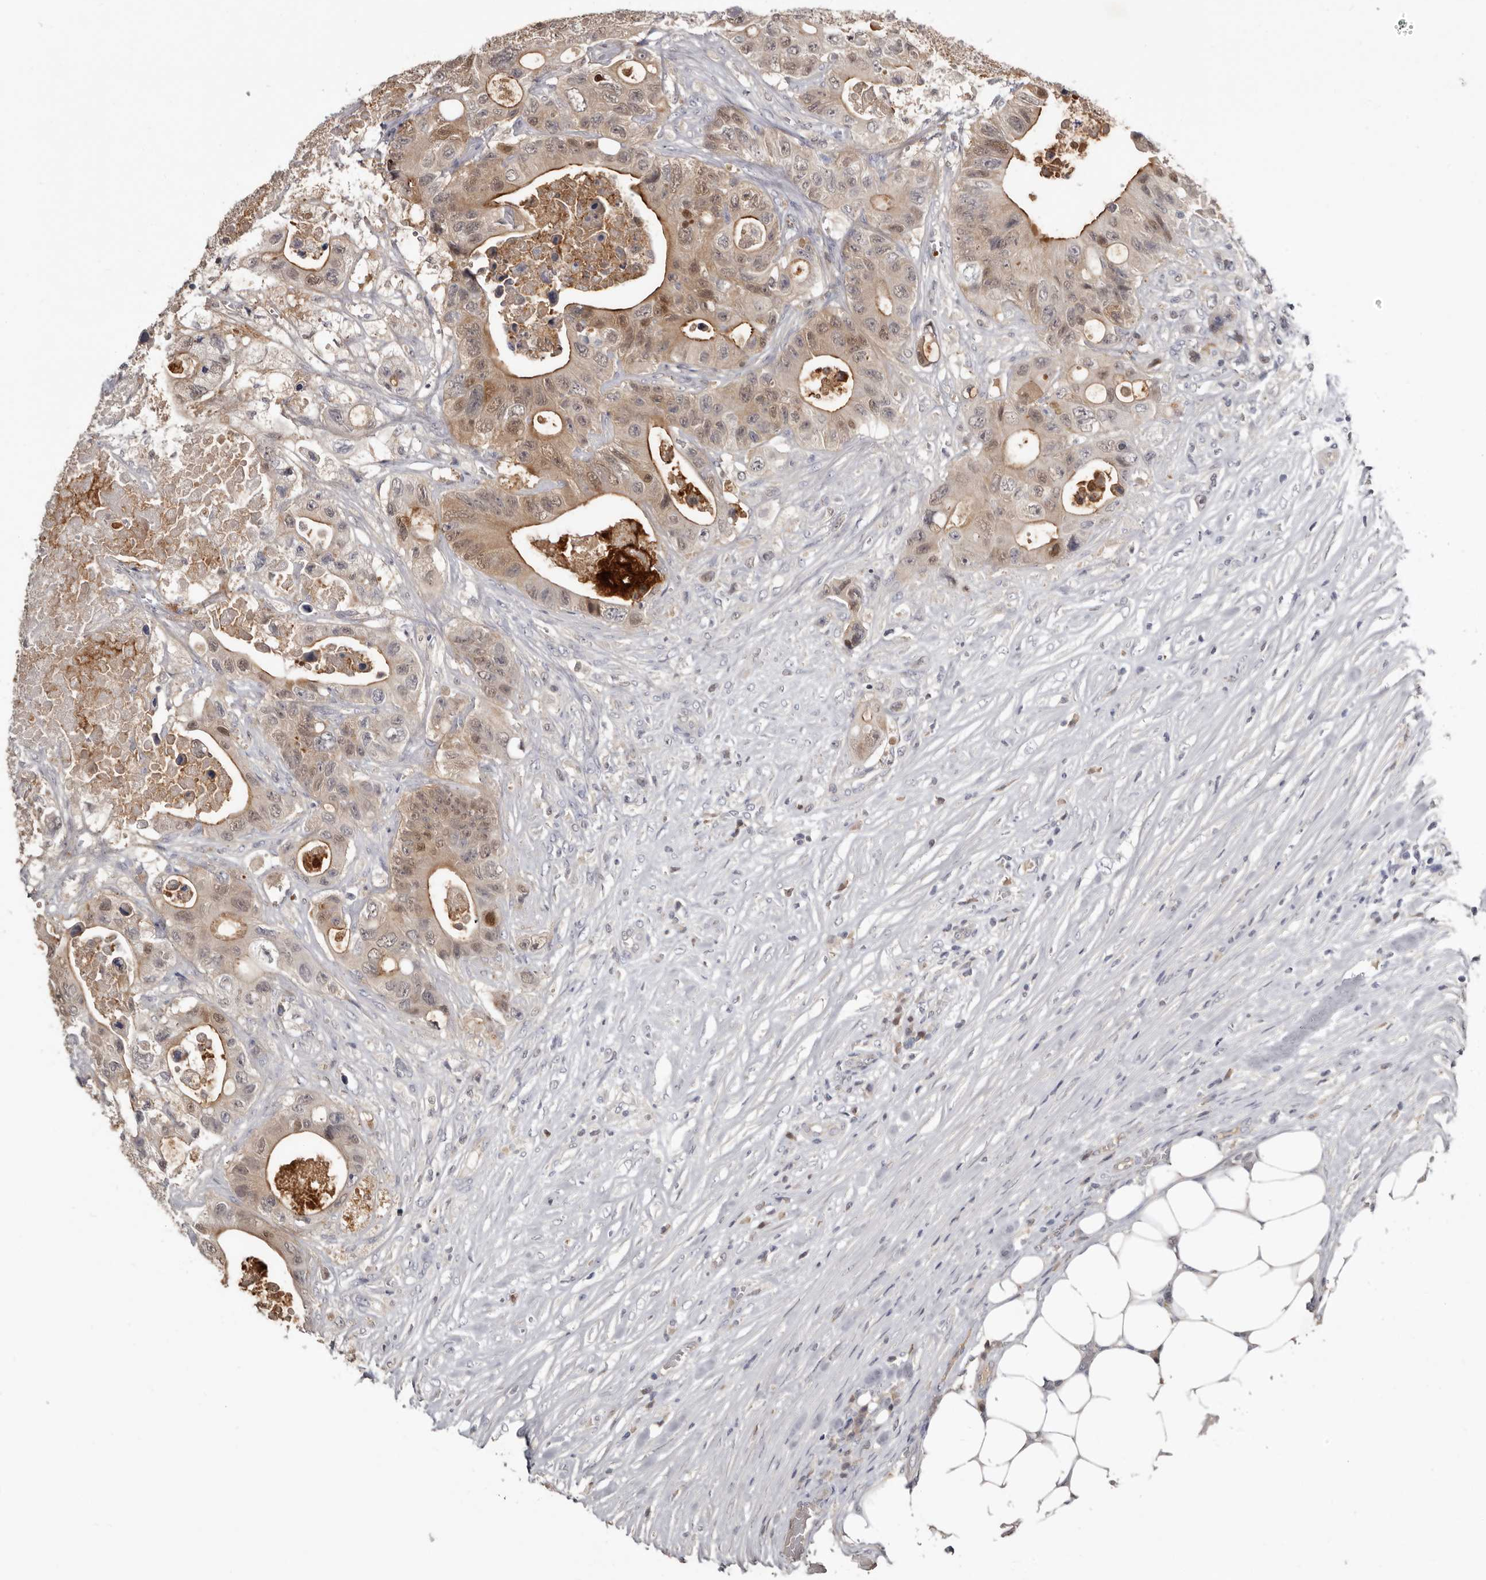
{"staining": {"intensity": "moderate", "quantity": ">75%", "location": "cytoplasmic/membranous,nuclear"}, "tissue": "colorectal cancer", "cell_type": "Tumor cells", "image_type": "cancer", "snomed": [{"axis": "morphology", "description": "Adenocarcinoma, NOS"}, {"axis": "topography", "description": "Colon"}], "caption": "The image displays a brown stain indicating the presence of a protein in the cytoplasmic/membranous and nuclear of tumor cells in colorectal cancer (adenocarcinoma). Immunohistochemistry stains the protein in brown and the nuclei are stained blue.", "gene": "RBKS", "patient": {"sex": "female", "age": 46}}